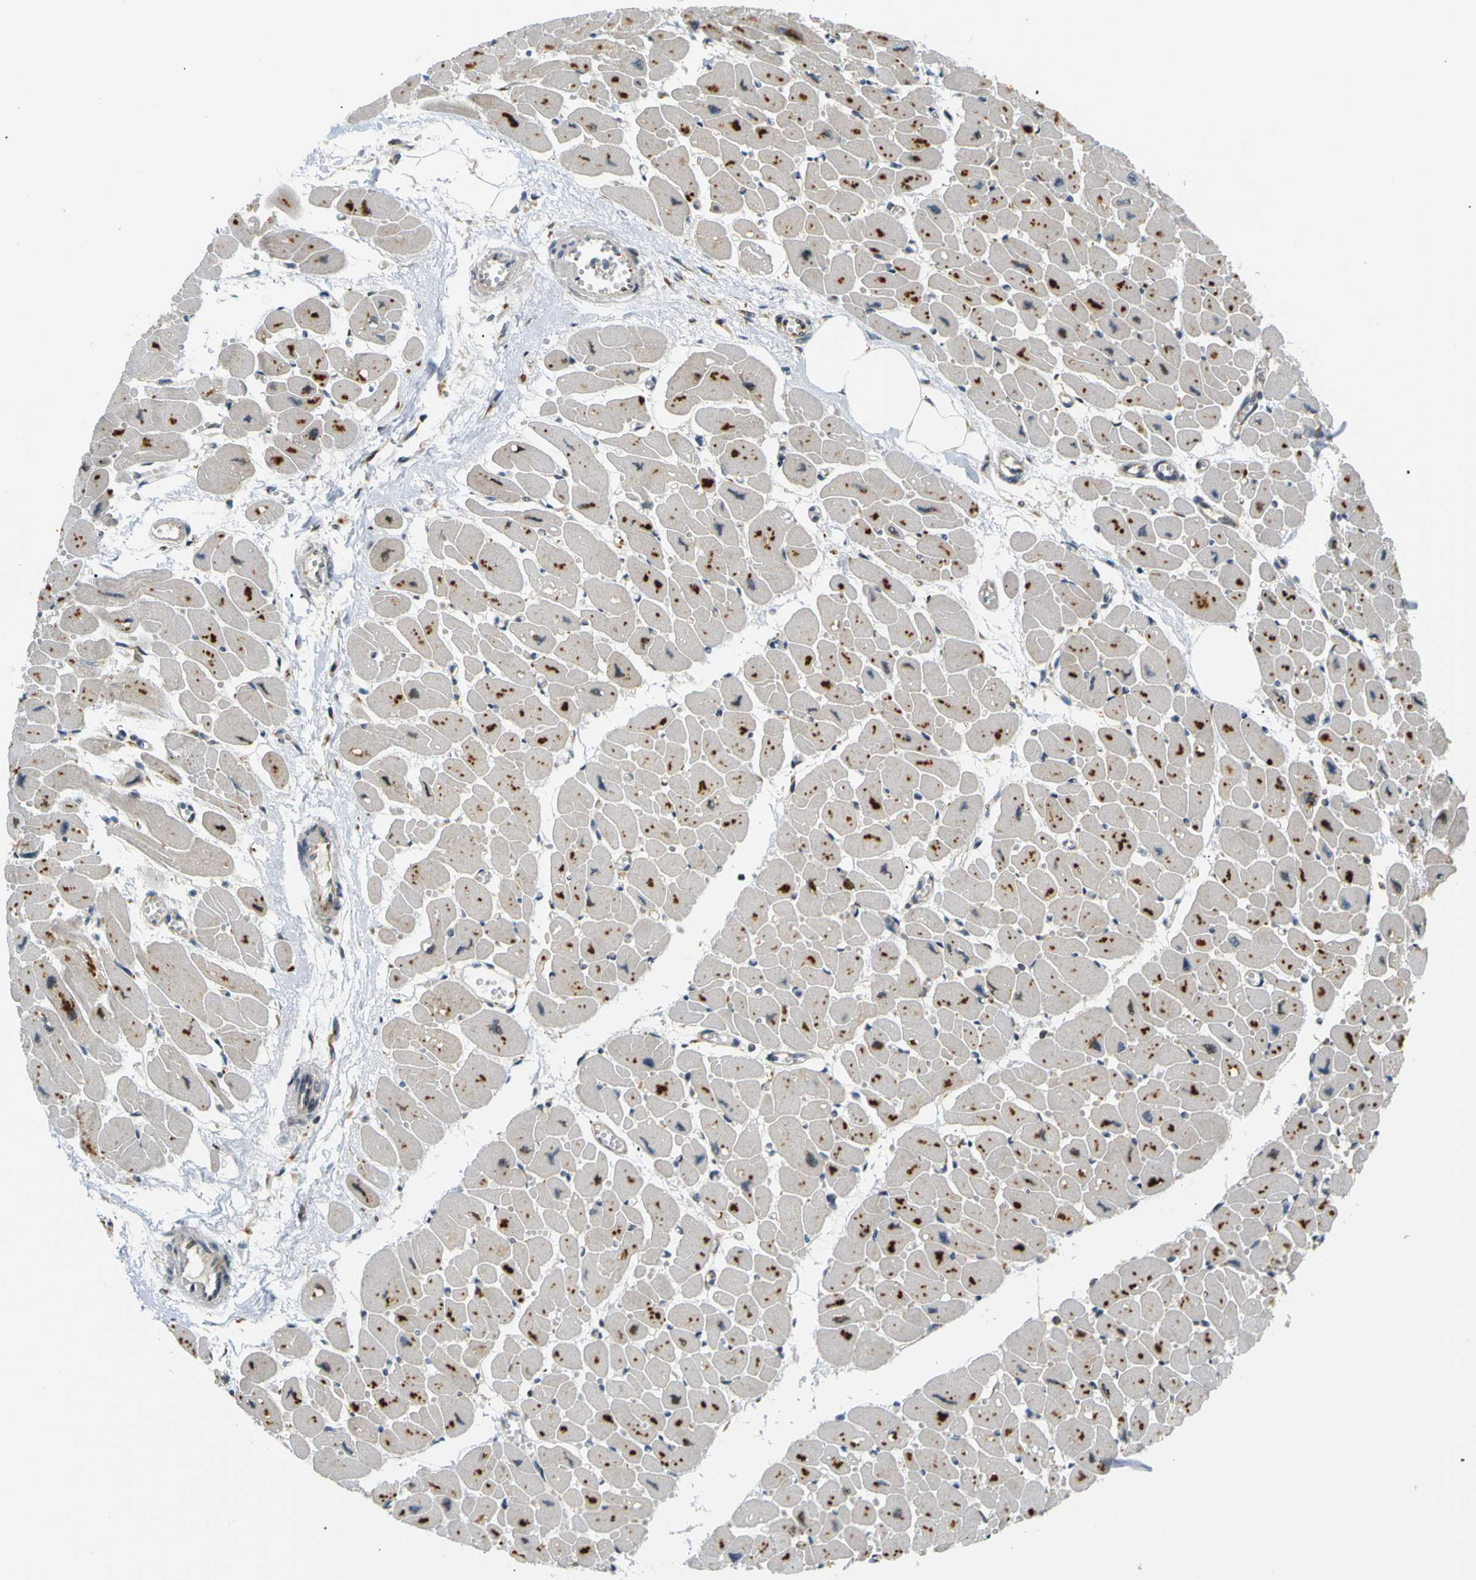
{"staining": {"intensity": "moderate", "quantity": "25%-75%", "location": "cytoplasmic/membranous"}, "tissue": "heart muscle", "cell_type": "Cardiomyocytes", "image_type": "normal", "snomed": [{"axis": "morphology", "description": "Normal tissue, NOS"}, {"axis": "topography", "description": "Heart"}], "caption": "The histopathology image demonstrates a brown stain indicating the presence of a protein in the cytoplasmic/membranous of cardiomyocytes in heart muscle.", "gene": "ABCE1", "patient": {"sex": "female", "age": 54}}